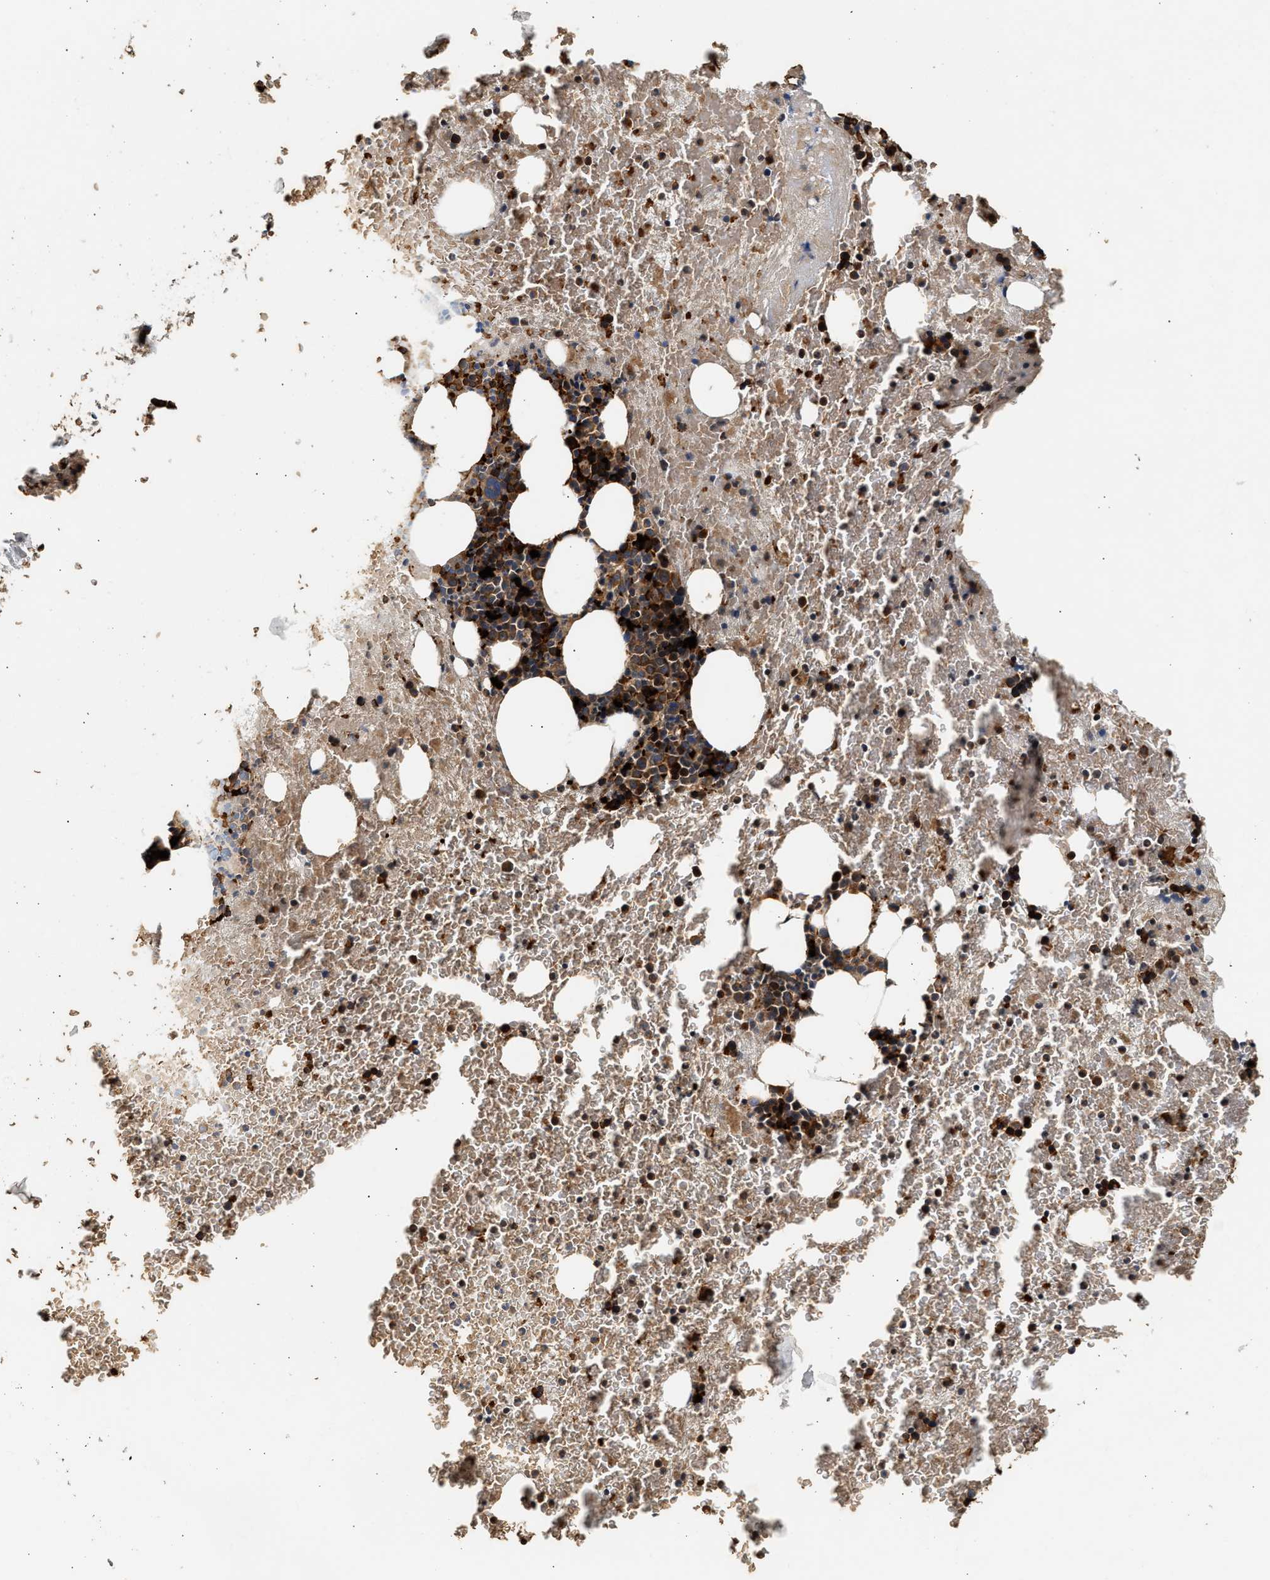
{"staining": {"intensity": "moderate", "quantity": ">75%", "location": "cytoplasmic/membranous"}, "tissue": "bone marrow", "cell_type": "Hematopoietic cells", "image_type": "normal", "snomed": [{"axis": "morphology", "description": "Normal tissue, NOS"}, {"axis": "morphology", "description": "Inflammation, NOS"}, {"axis": "topography", "description": "Bone marrow"}], "caption": "Bone marrow stained for a protein (brown) demonstrates moderate cytoplasmic/membranous positive staining in approximately >75% of hematopoietic cells.", "gene": "PLD3", "patient": {"sex": "male", "age": 63}}